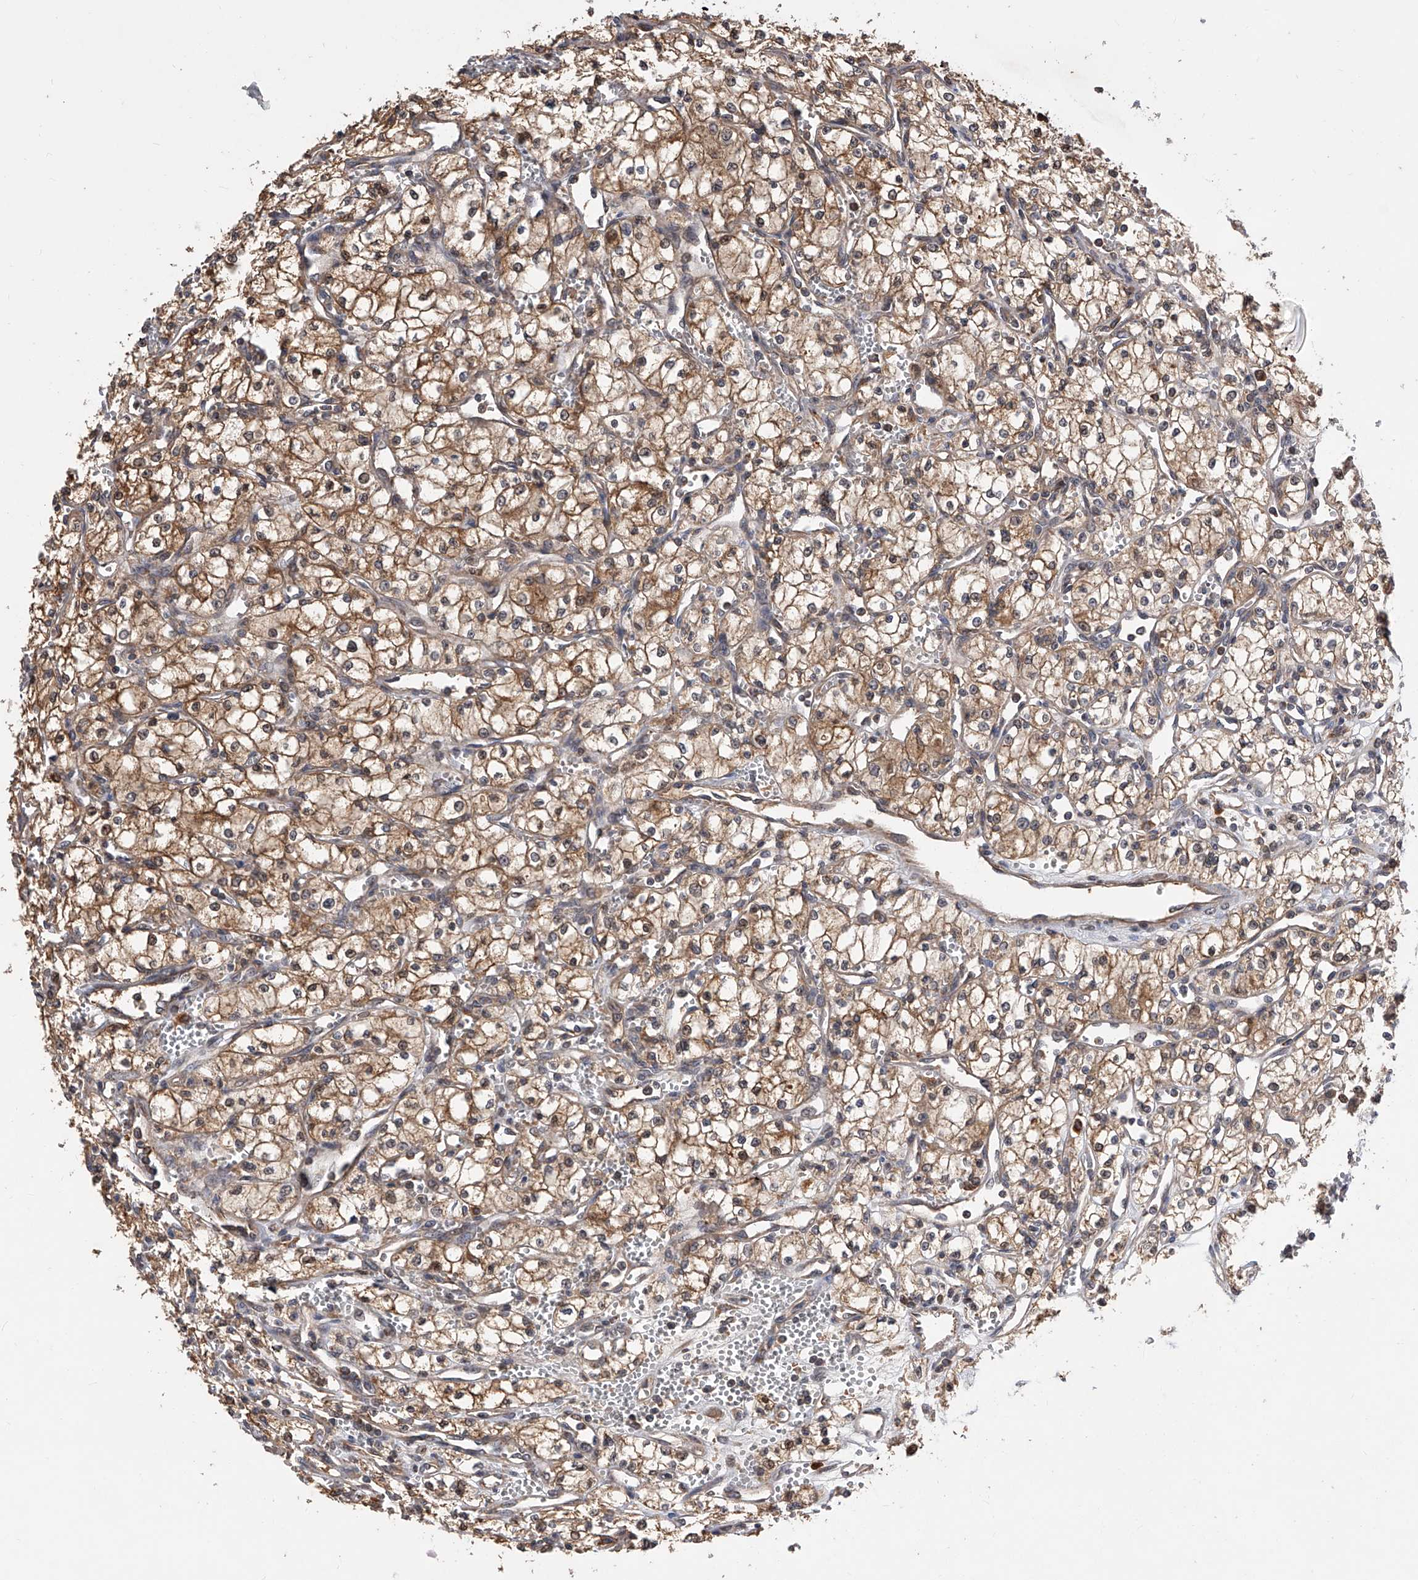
{"staining": {"intensity": "moderate", "quantity": ">75%", "location": "cytoplasmic/membranous,nuclear"}, "tissue": "renal cancer", "cell_type": "Tumor cells", "image_type": "cancer", "snomed": [{"axis": "morphology", "description": "Adenocarcinoma, NOS"}, {"axis": "topography", "description": "Kidney"}], "caption": "Adenocarcinoma (renal) was stained to show a protein in brown. There is medium levels of moderate cytoplasmic/membranous and nuclear staining in approximately >75% of tumor cells.", "gene": "GMDS", "patient": {"sex": "male", "age": 59}}